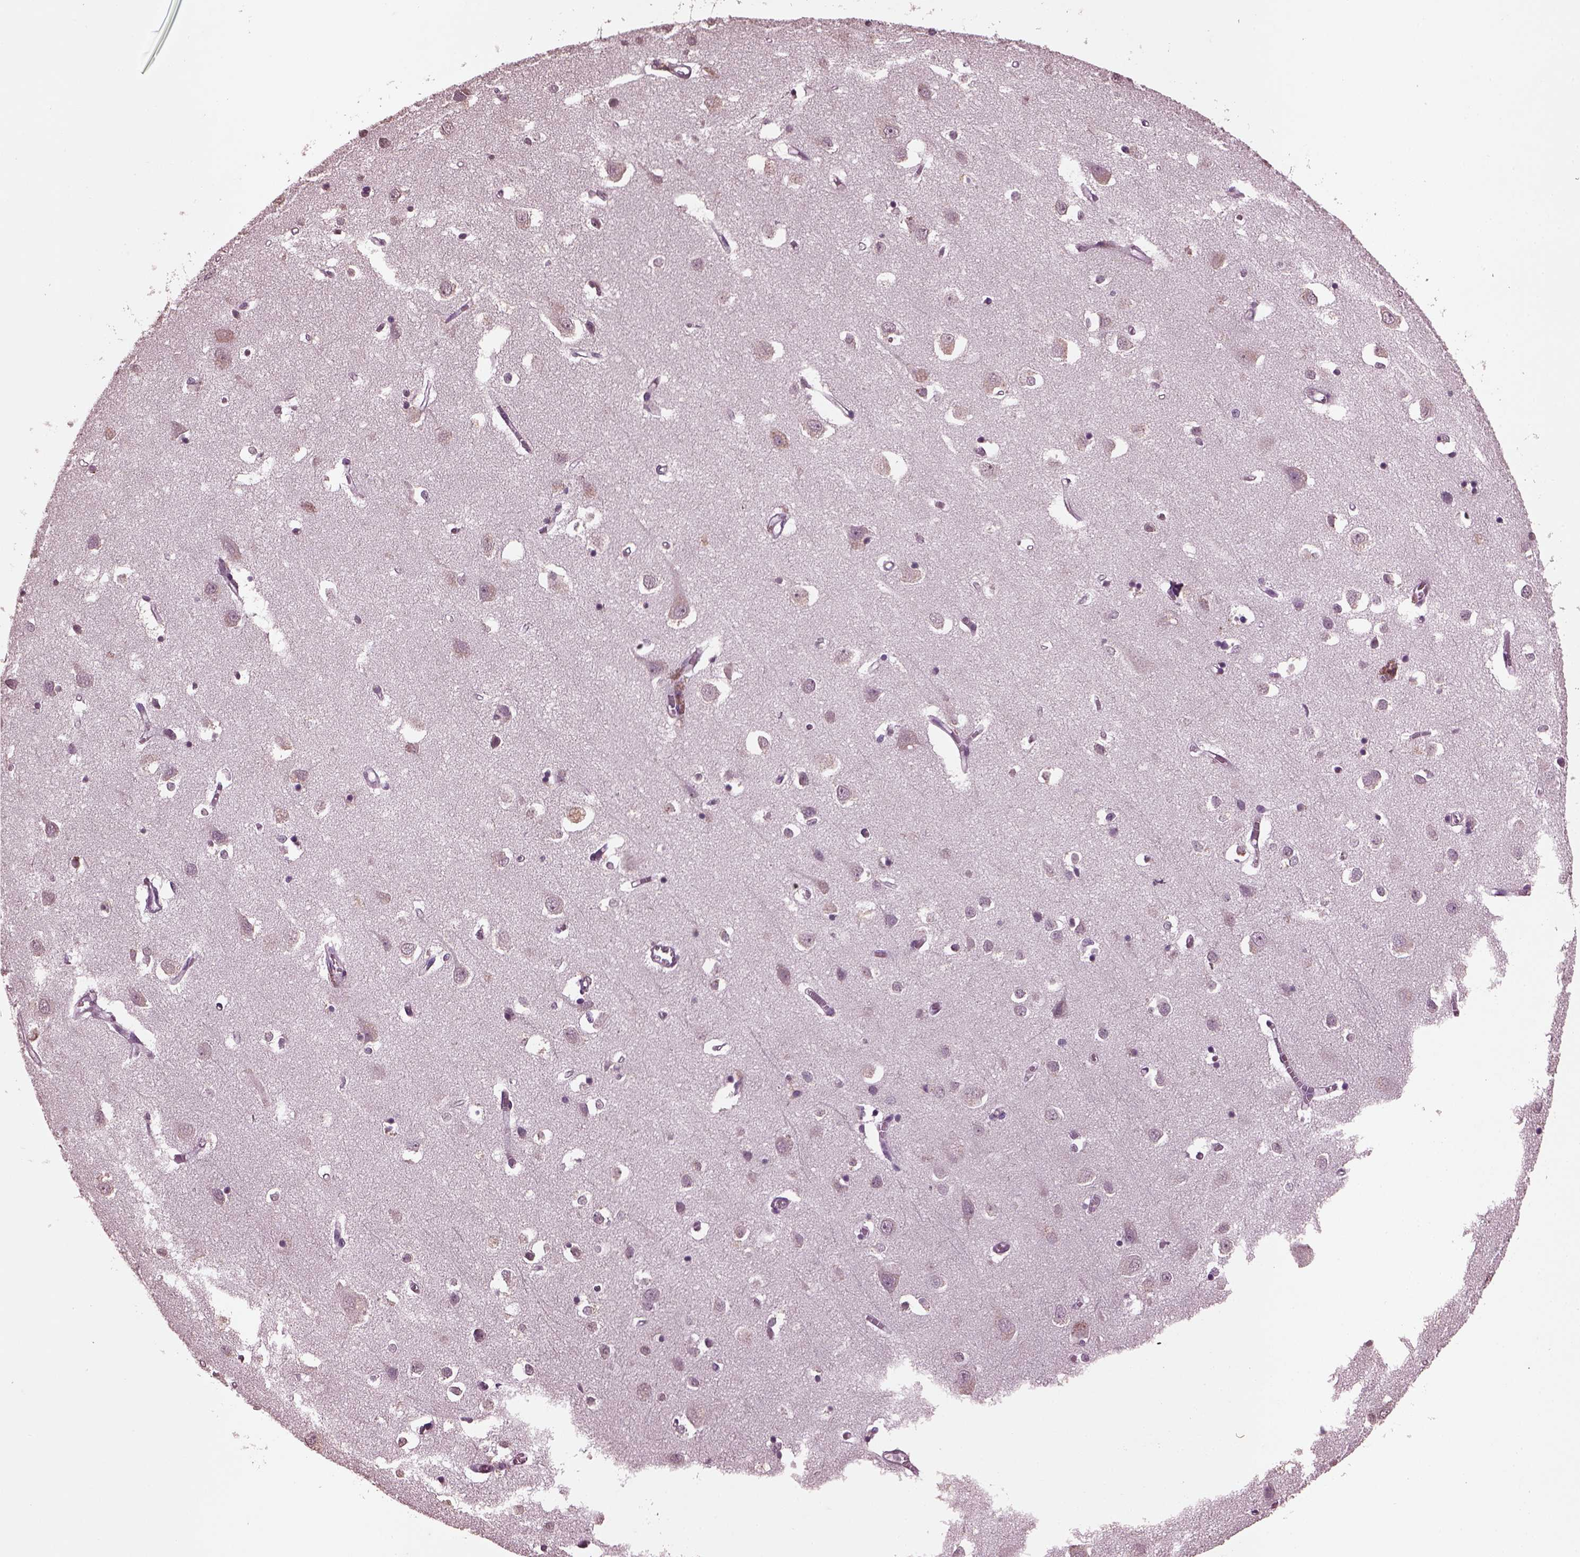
{"staining": {"intensity": "negative", "quantity": "none", "location": "none"}, "tissue": "cerebral cortex", "cell_type": "Endothelial cells", "image_type": "normal", "snomed": [{"axis": "morphology", "description": "Normal tissue, NOS"}, {"axis": "topography", "description": "Cerebral cortex"}], "caption": "This is a photomicrograph of immunohistochemistry (IHC) staining of benign cerebral cortex, which shows no positivity in endothelial cells.", "gene": "IL18RAP", "patient": {"sex": "male", "age": 70}}